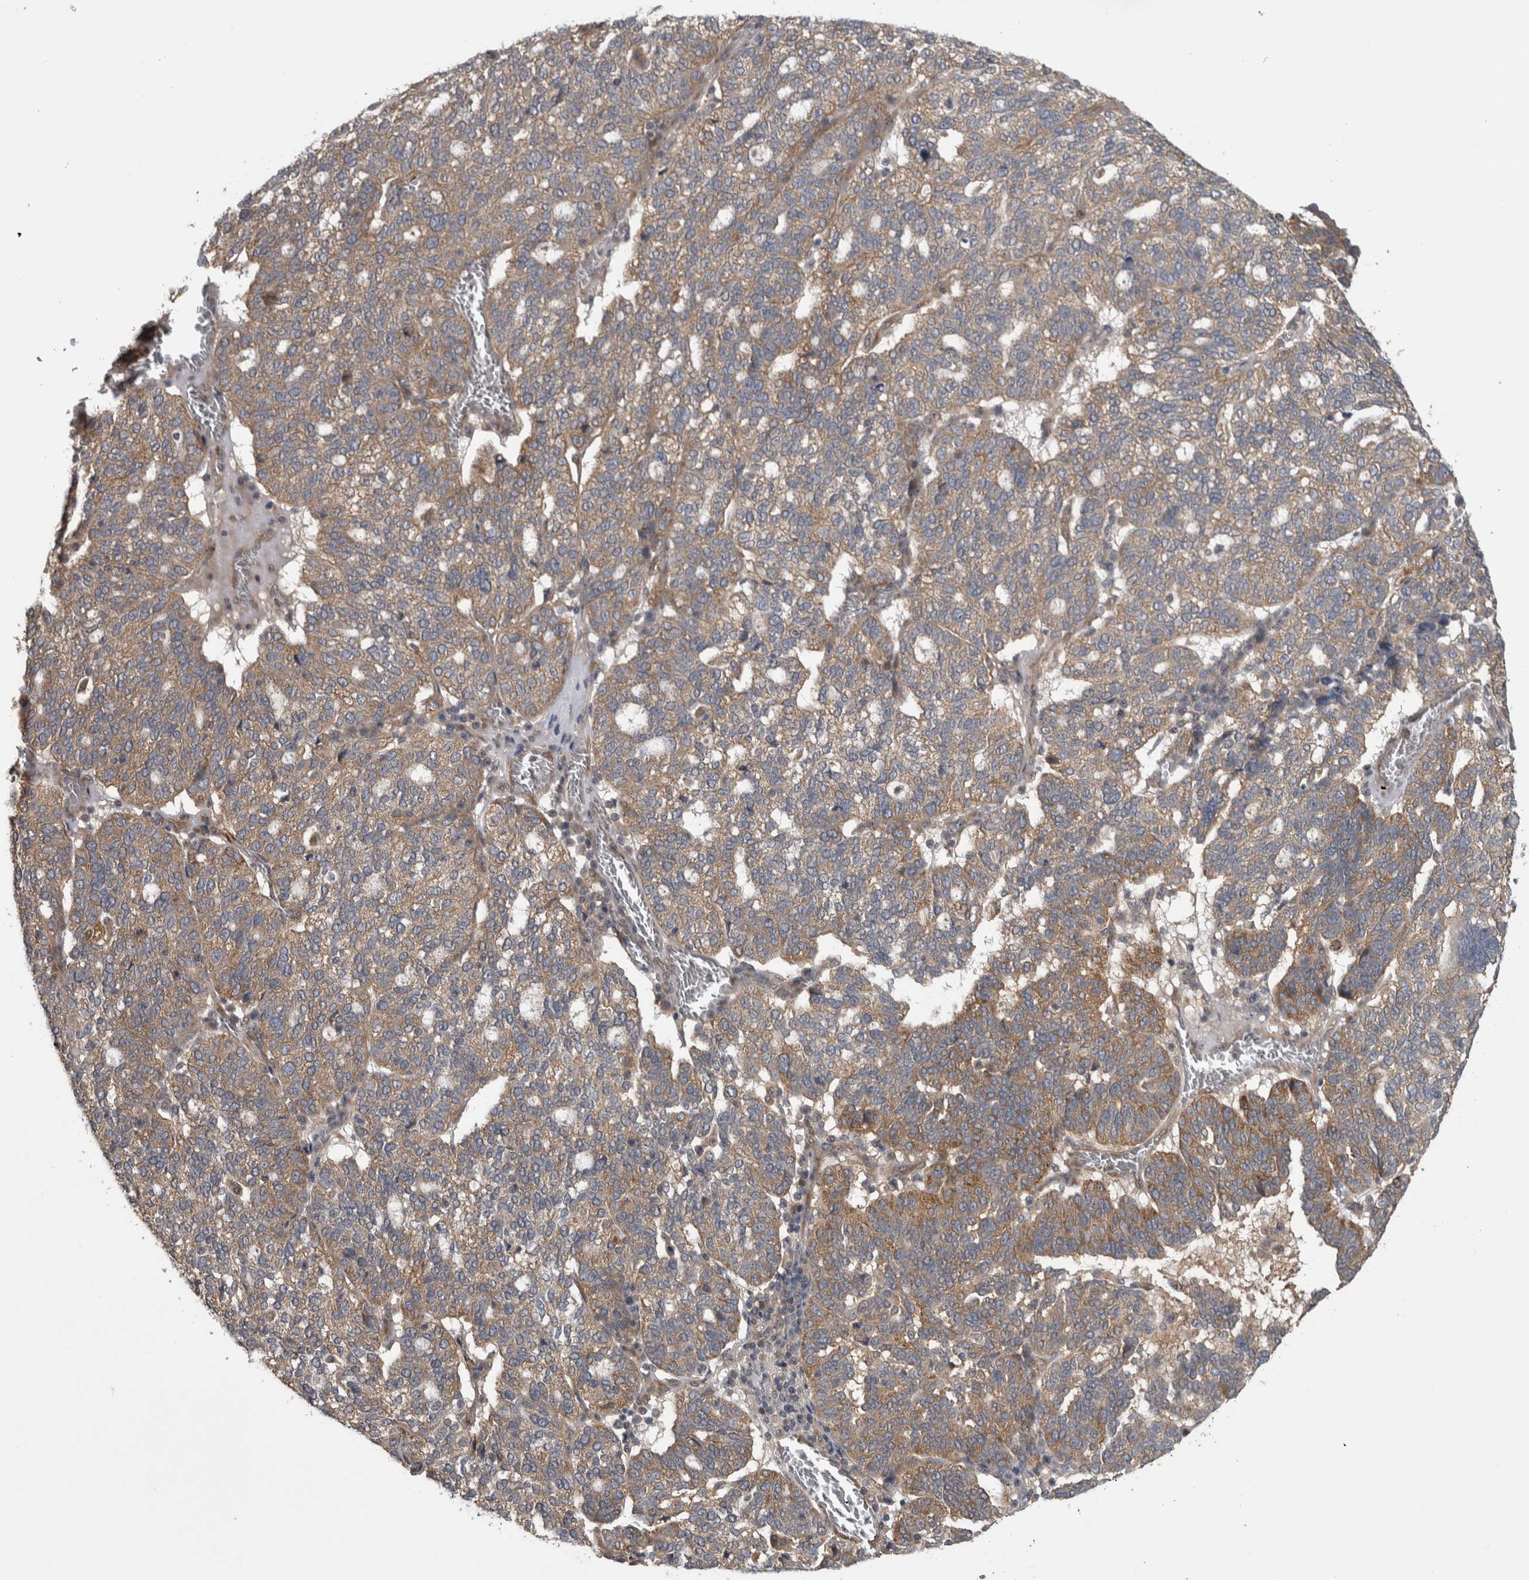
{"staining": {"intensity": "moderate", "quantity": "25%-75%", "location": "cytoplasmic/membranous"}, "tissue": "ovarian cancer", "cell_type": "Tumor cells", "image_type": "cancer", "snomed": [{"axis": "morphology", "description": "Cystadenocarcinoma, serous, NOS"}, {"axis": "topography", "description": "Ovary"}], "caption": "Ovarian cancer stained with a protein marker demonstrates moderate staining in tumor cells.", "gene": "ATXN2", "patient": {"sex": "female", "age": 59}}